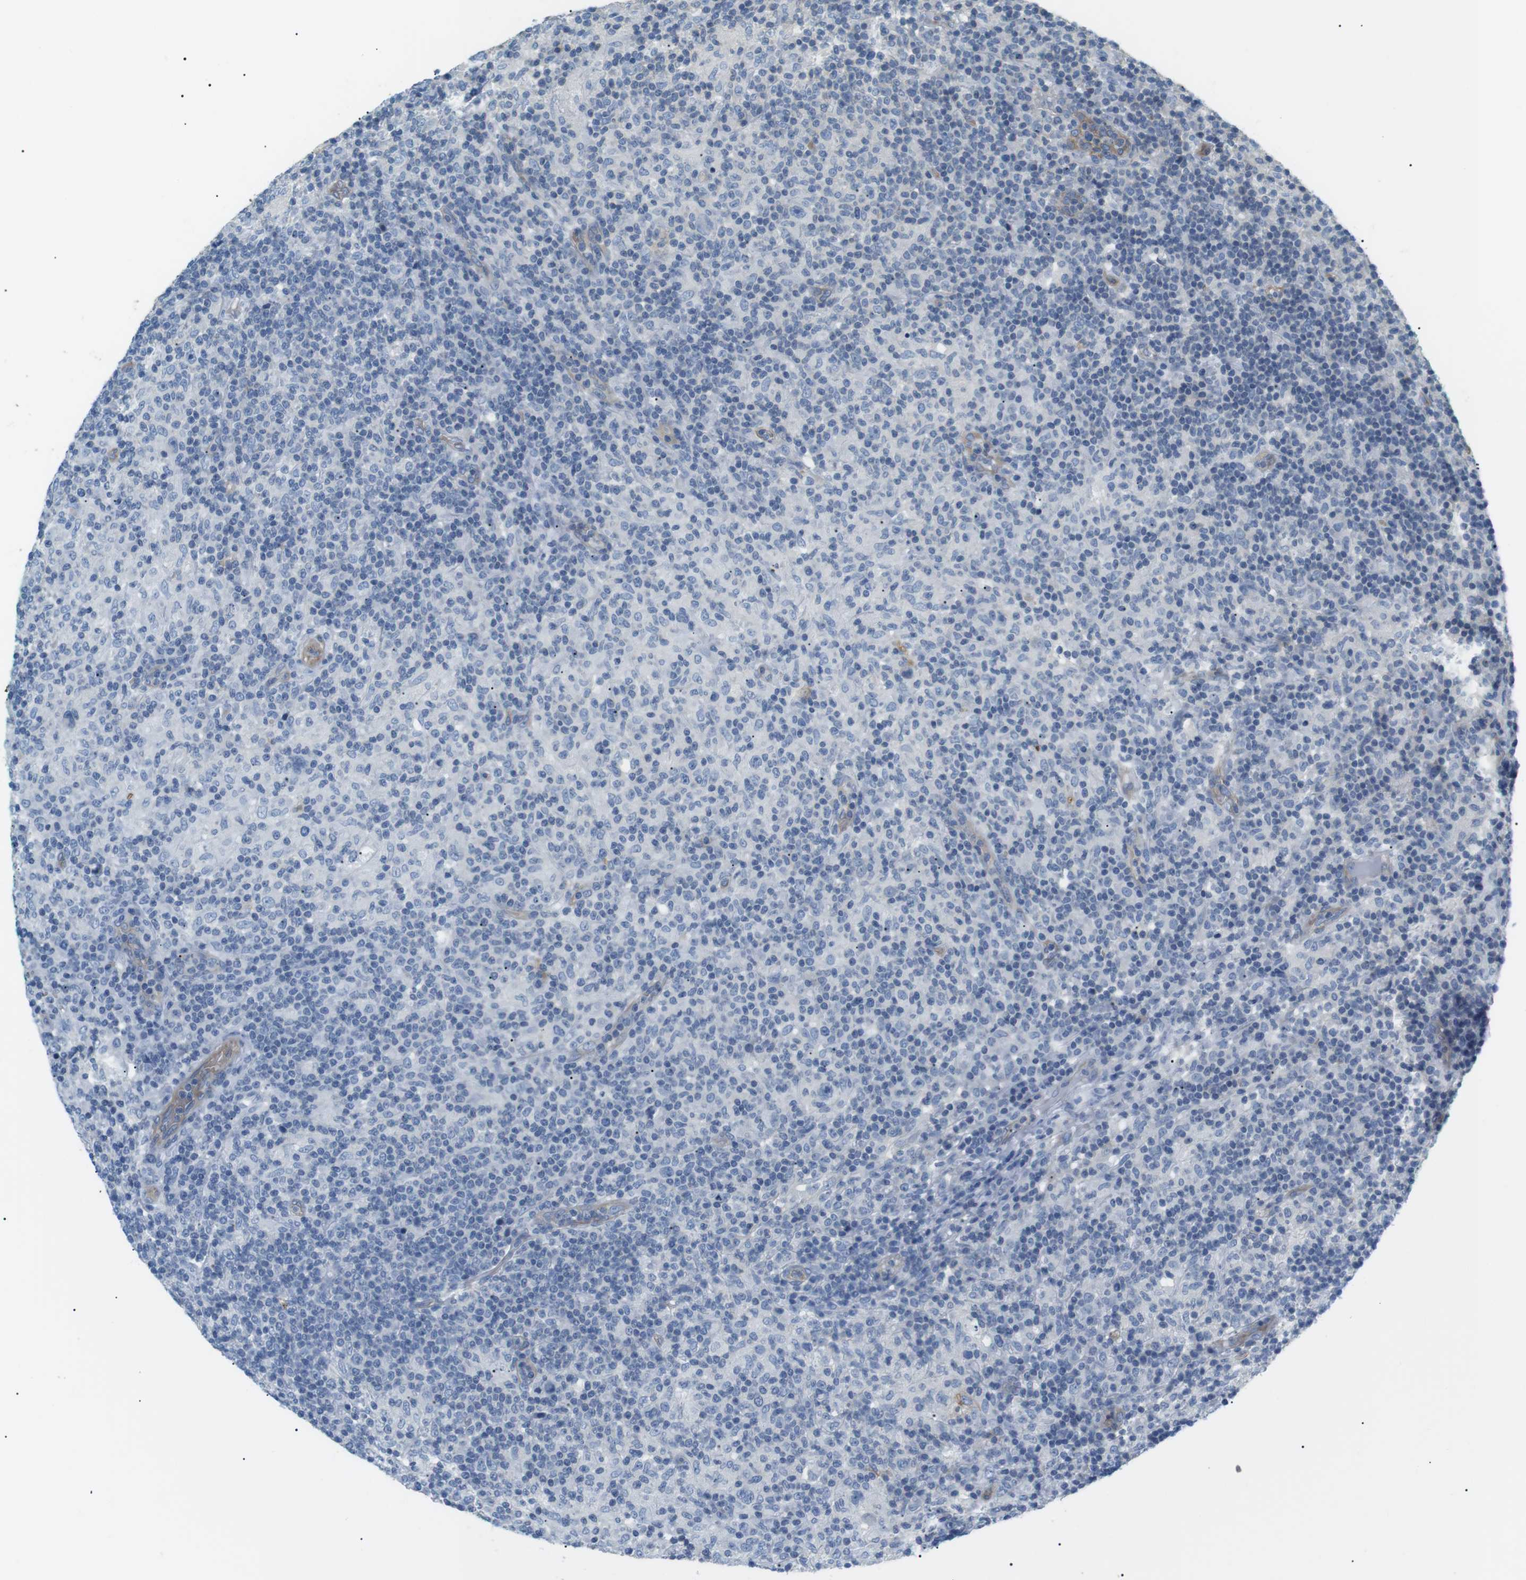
{"staining": {"intensity": "negative", "quantity": "none", "location": "none"}, "tissue": "lymphoma", "cell_type": "Tumor cells", "image_type": "cancer", "snomed": [{"axis": "morphology", "description": "Hodgkin's disease, NOS"}, {"axis": "topography", "description": "Lymph node"}], "caption": "An immunohistochemistry image of Hodgkin's disease is shown. There is no staining in tumor cells of Hodgkin's disease.", "gene": "ADCY10", "patient": {"sex": "male", "age": 70}}